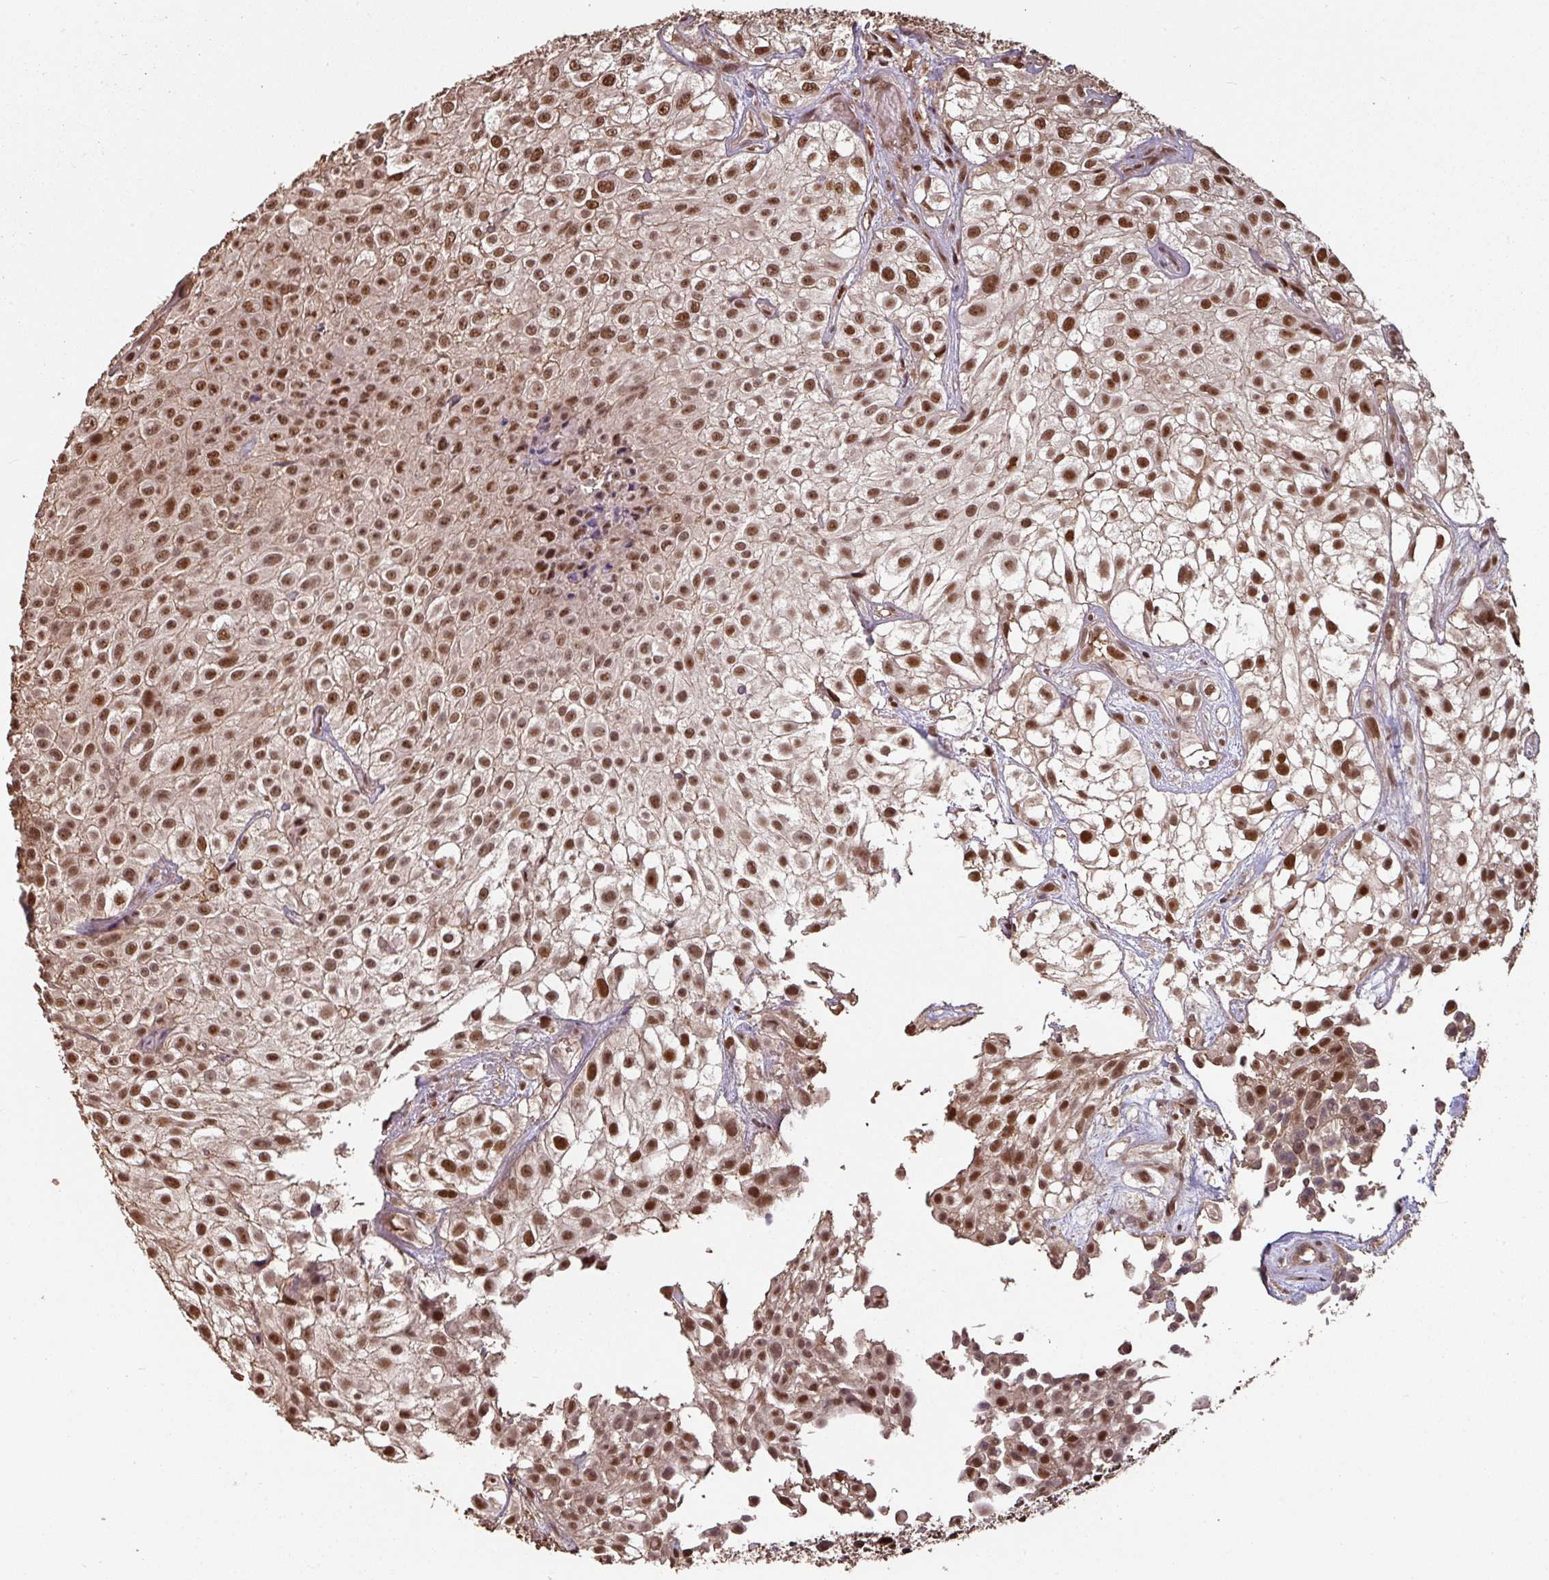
{"staining": {"intensity": "strong", "quantity": ">75%", "location": "nuclear"}, "tissue": "urothelial cancer", "cell_type": "Tumor cells", "image_type": "cancer", "snomed": [{"axis": "morphology", "description": "Urothelial carcinoma, High grade"}, {"axis": "topography", "description": "Urinary bladder"}], "caption": "Protein expression analysis of human urothelial cancer reveals strong nuclear staining in approximately >75% of tumor cells. (IHC, brightfield microscopy, high magnification).", "gene": "POLD1", "patient": {"sex": "male", "age": 56}}